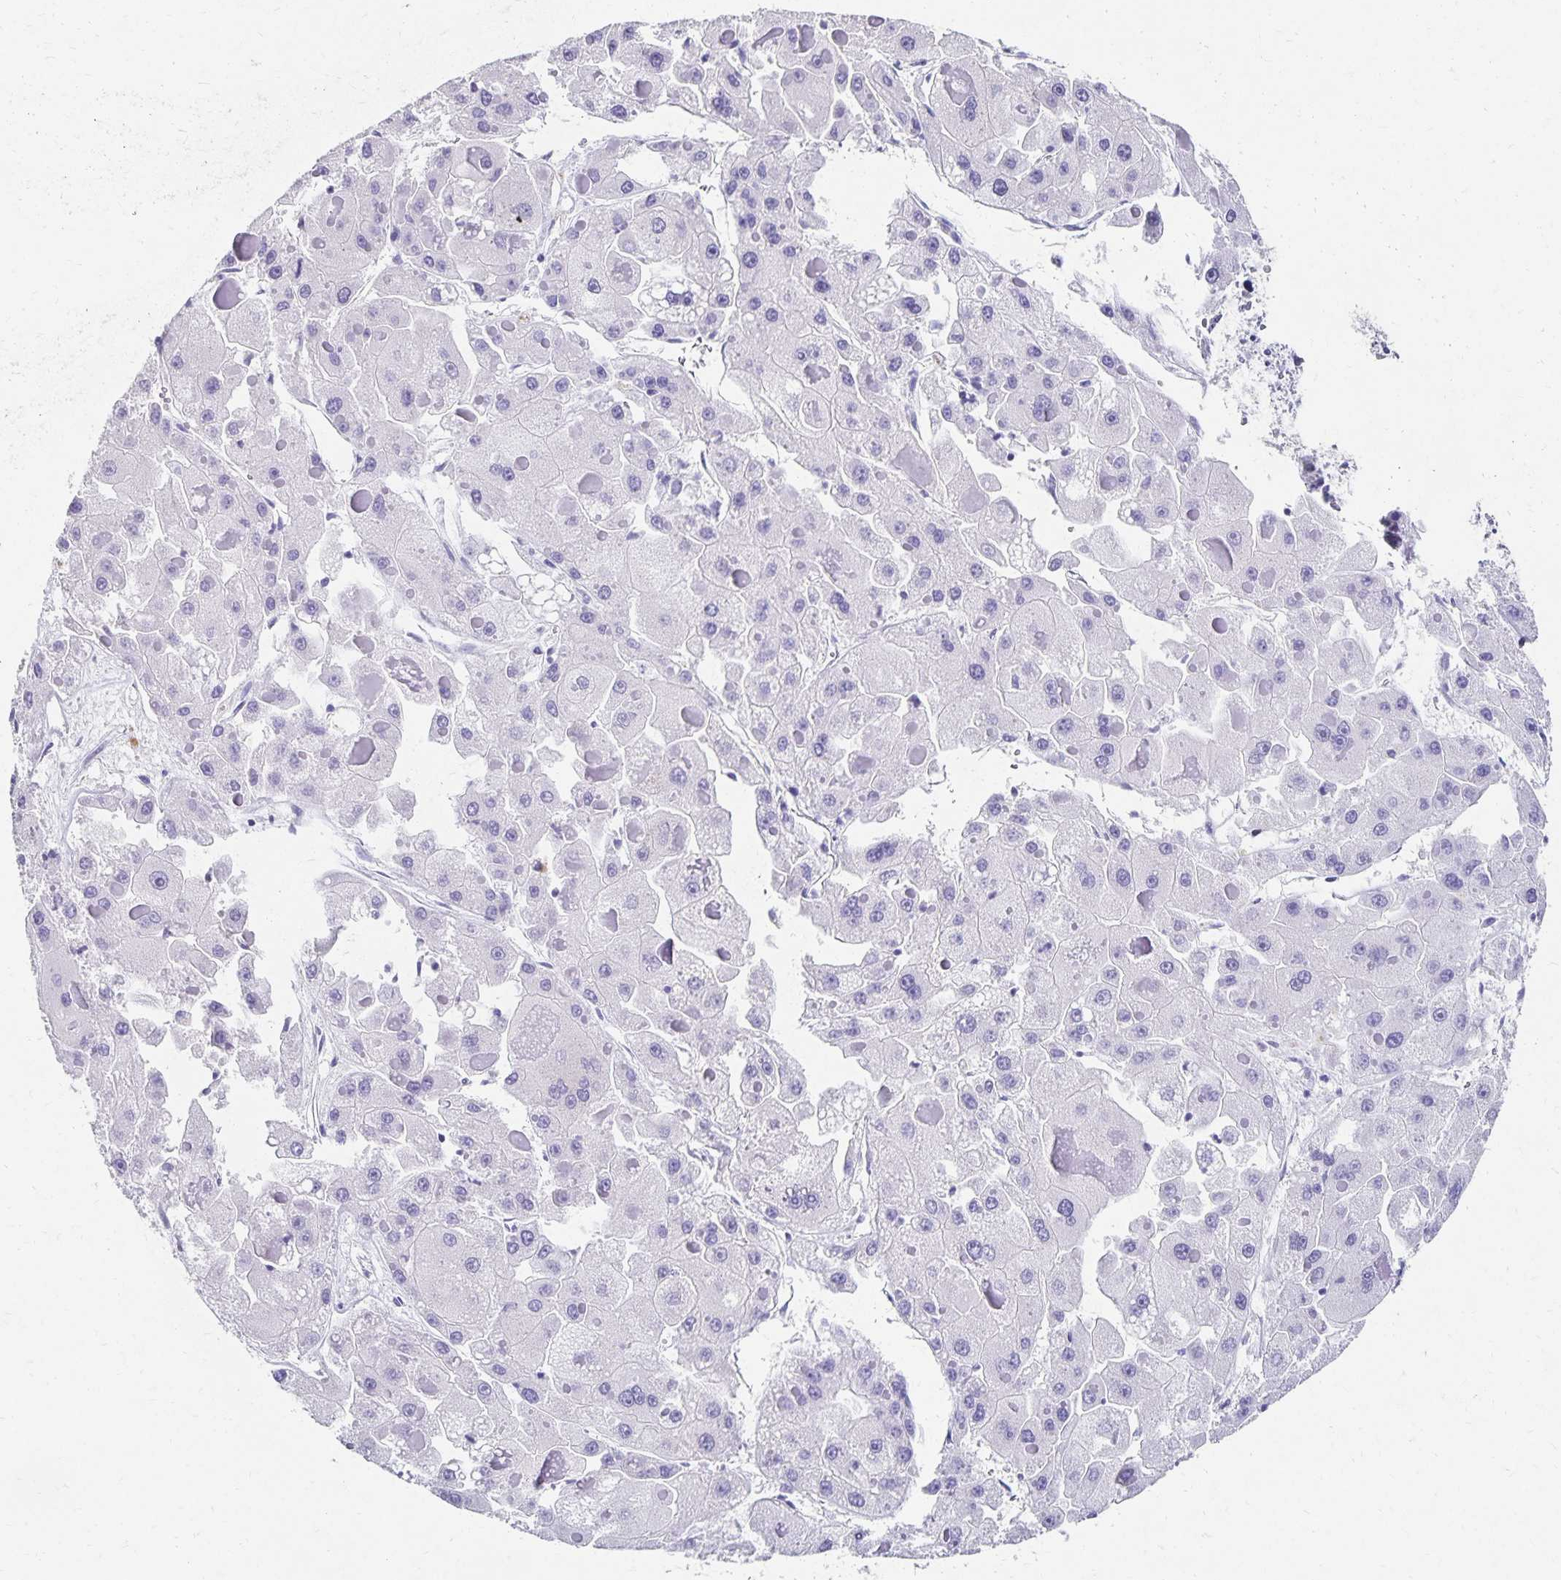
{"staining": {"intensity": "negative", "quantity": "none", "location": "none"}, "tissue": "liver cancer", "cell_type": "Tumor cells", "image_type": "cancer", "snomed": [{"axis": "morphology", "description": "Carcinoma, Hepatocellular, NOS"}, {"axis": "topography", "description": "Liver"}], "caption": "Tumor cells show no significant staining in liver hepatocellular carcinoma.", "gene": "DYNLT4", "patient": {"sex": "female", "age": 73}}